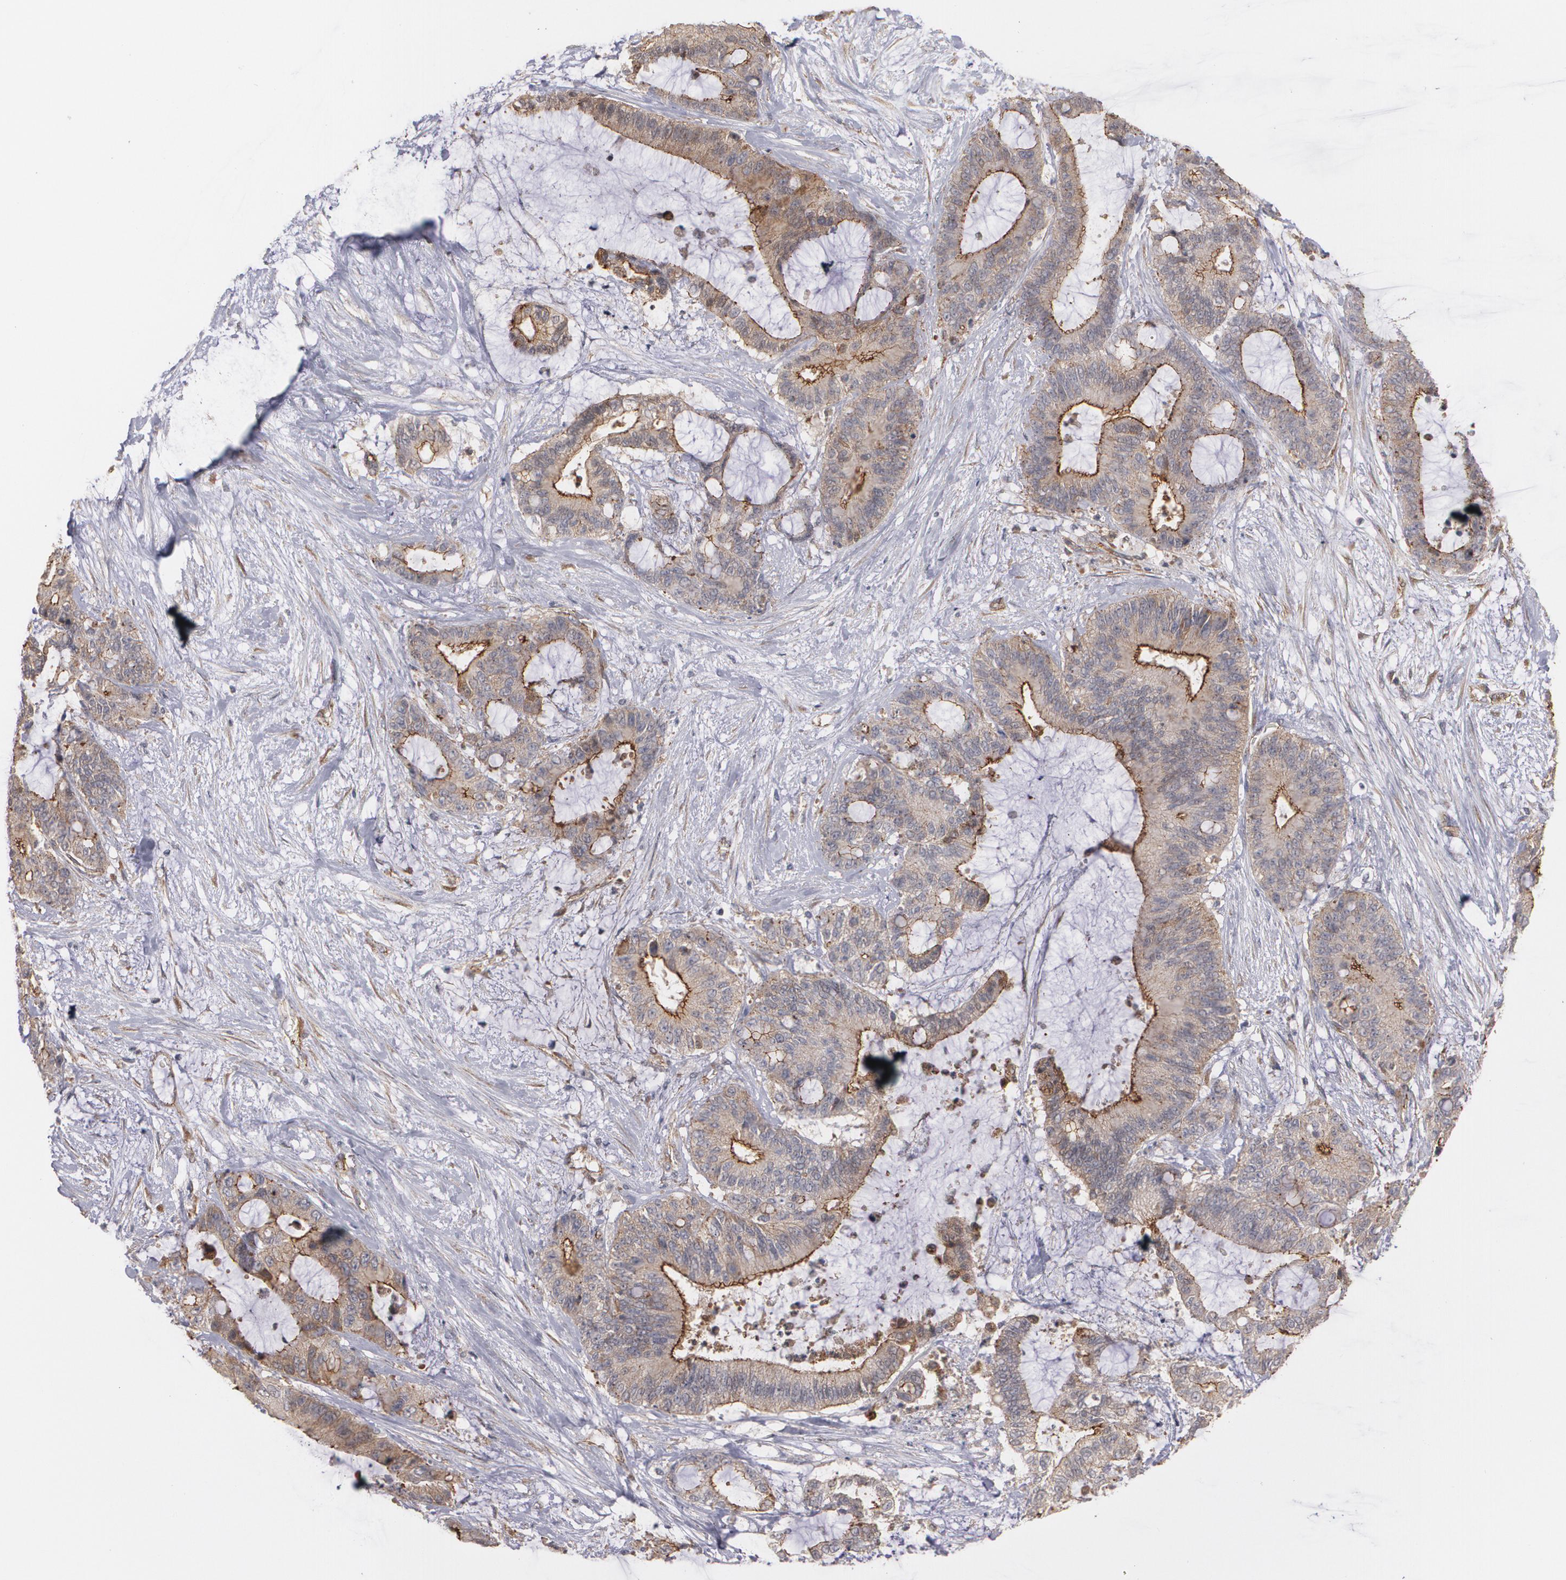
{"staining": {"intensity": "strong", "quantity": ">75%", "location": "cytoplasmic/membranous"}, "tissue": "liver cancer", "cell_type": "Tumor cells", "image_type": "cancer", "snomed": [{"axis": "morphology", "description": "Cholangiocarcinoma"}, {"axis": "topography", "description": "Liver"}], "caption": "Liver cancer stained with a protein marker demonstrates strong staining in tumor cells.", "gene": "TJP1", "patient": {"sex": "female", "age": 73}}